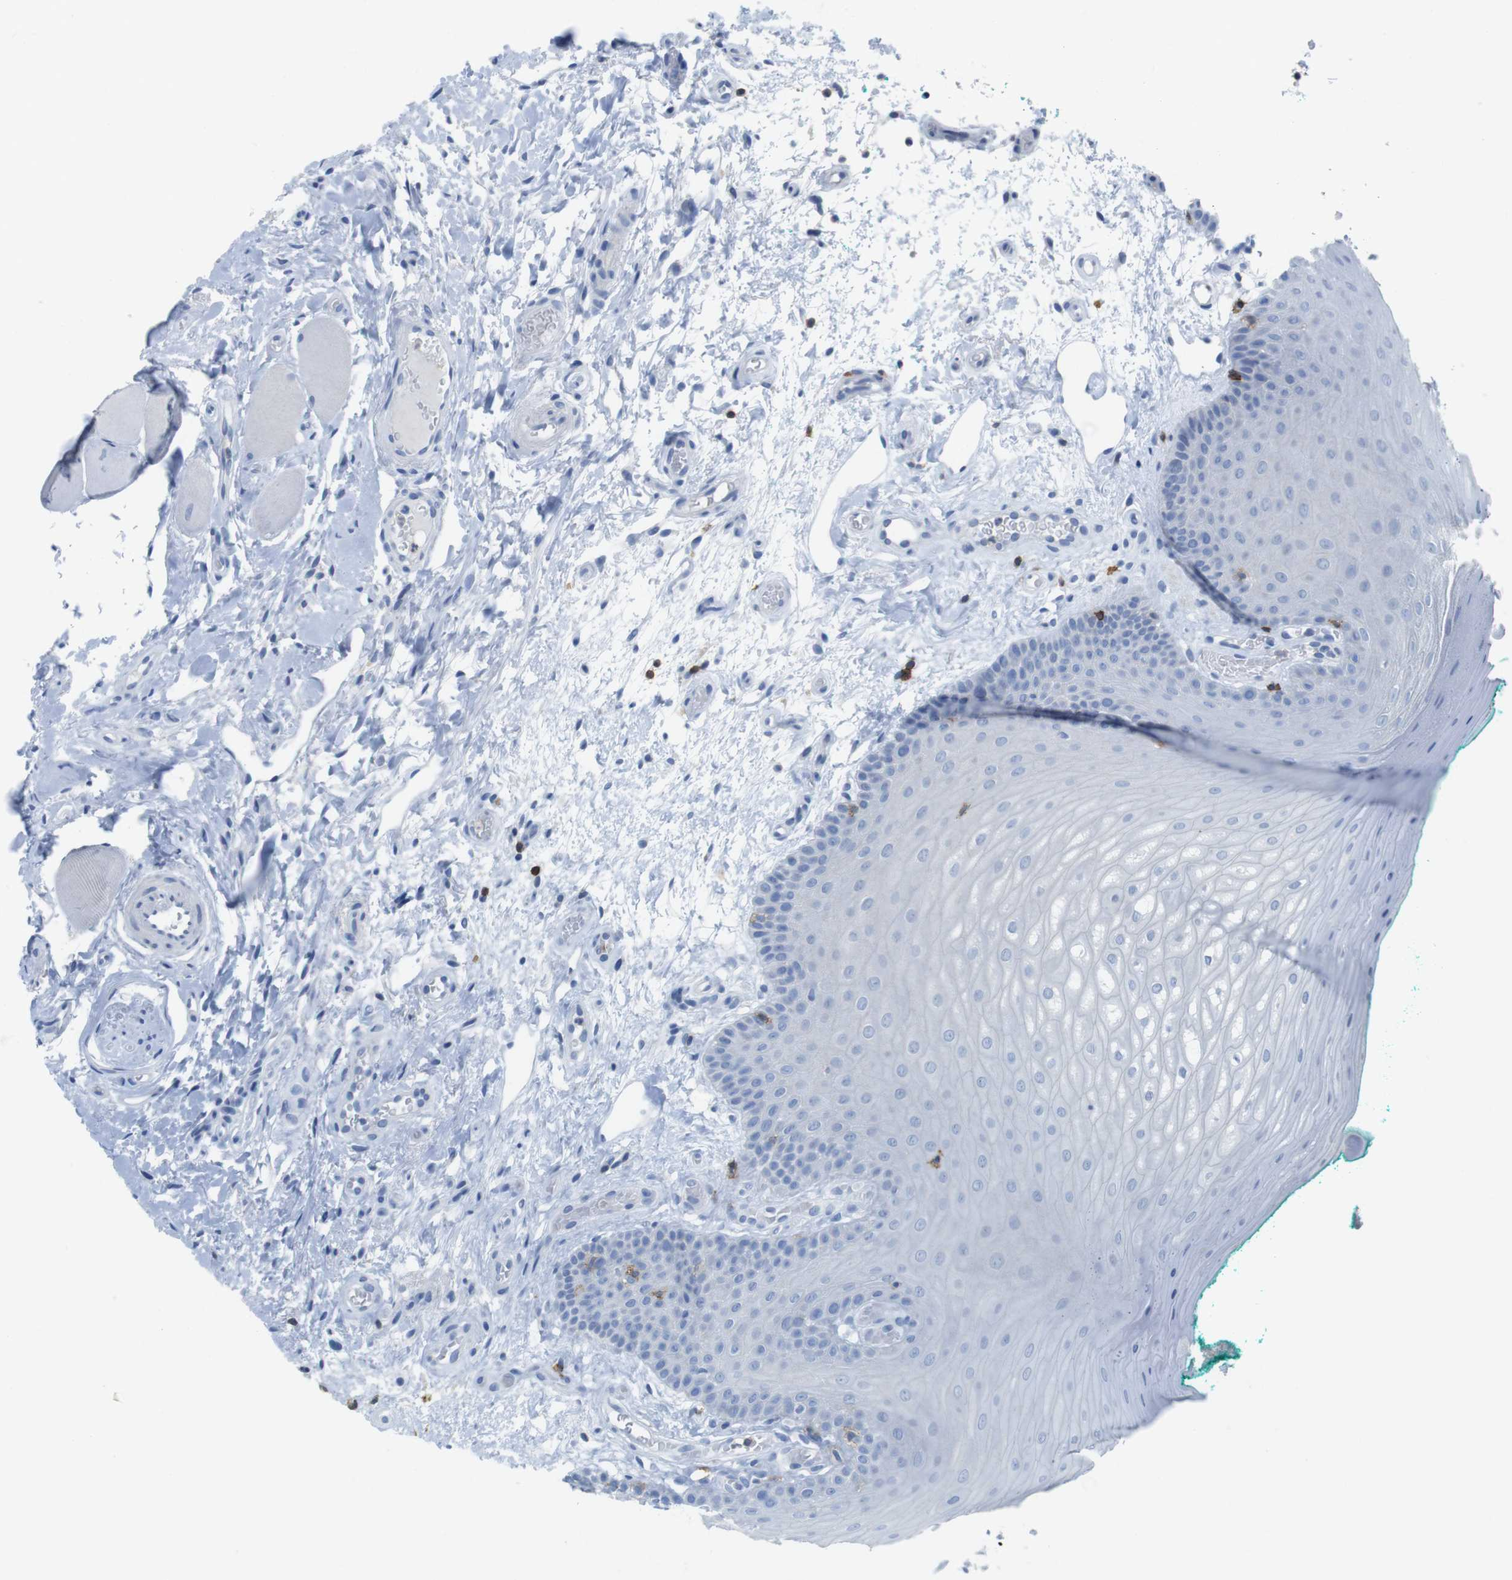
{"staining": {"intensity": "negative", "quantity": "none", "location": "none"}, "tissue": "oral mucosa", "cell_type": "Squamous epithelial cells", "image_type": "normal", "snomed": [{"axis": "morphology", "description": "Normal tissue, NOS"}, {"axis": "topography", "description": "Skeletal muscle"}, {"axis": "topography", "description": "Oral tissue"}], "caption": "Squamous epithelial cells are negative for protein expression in benign human oral mucosa. (DAB IHC visualized using brightfield microscopy, high magnification).", "gene": "CD5", "patient": {"sex": "male", "age": 58}}